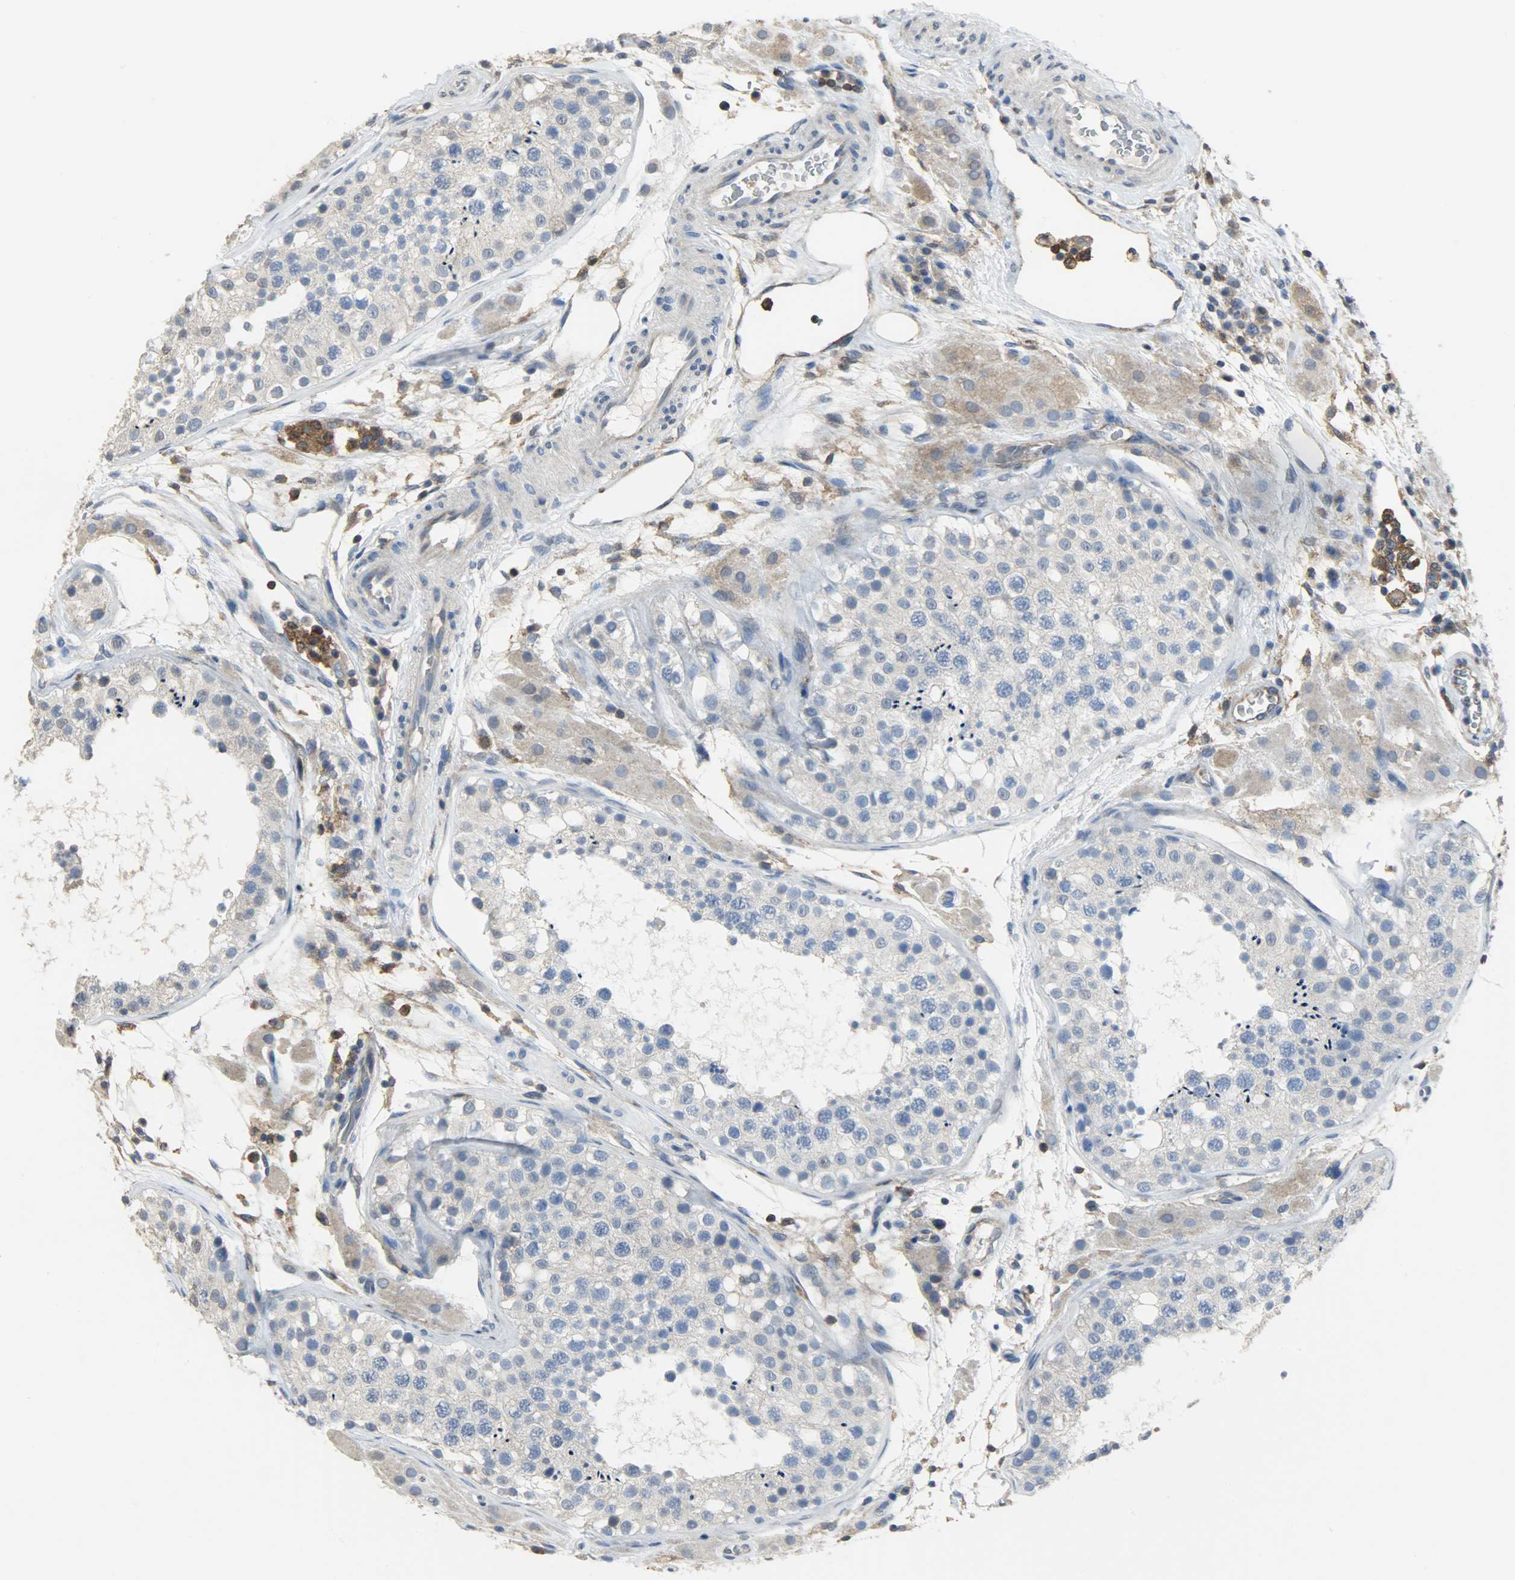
{"staining": {"intensity": "weak", "quantity": "25%-75%", "location": "cytoplasmic/membranous,nuclear"}, "tissue": "testis", "cell_type": "Cells in seminiferous ducts", "image_type": "normal", "snomed": [{"axis": "morphology", "description": "Normal tissue, NOS"}, {"axis": "topography", "description": "Testis"}], "caption": "Protein staining of benign testis demonstrates weak cytoplasmic/membranous,nuclear expression in approximately 25%-75% of cells in seminiferous ducts.", "gene": "TRIM21", "patient": {"sex": "male", "age": 26}}